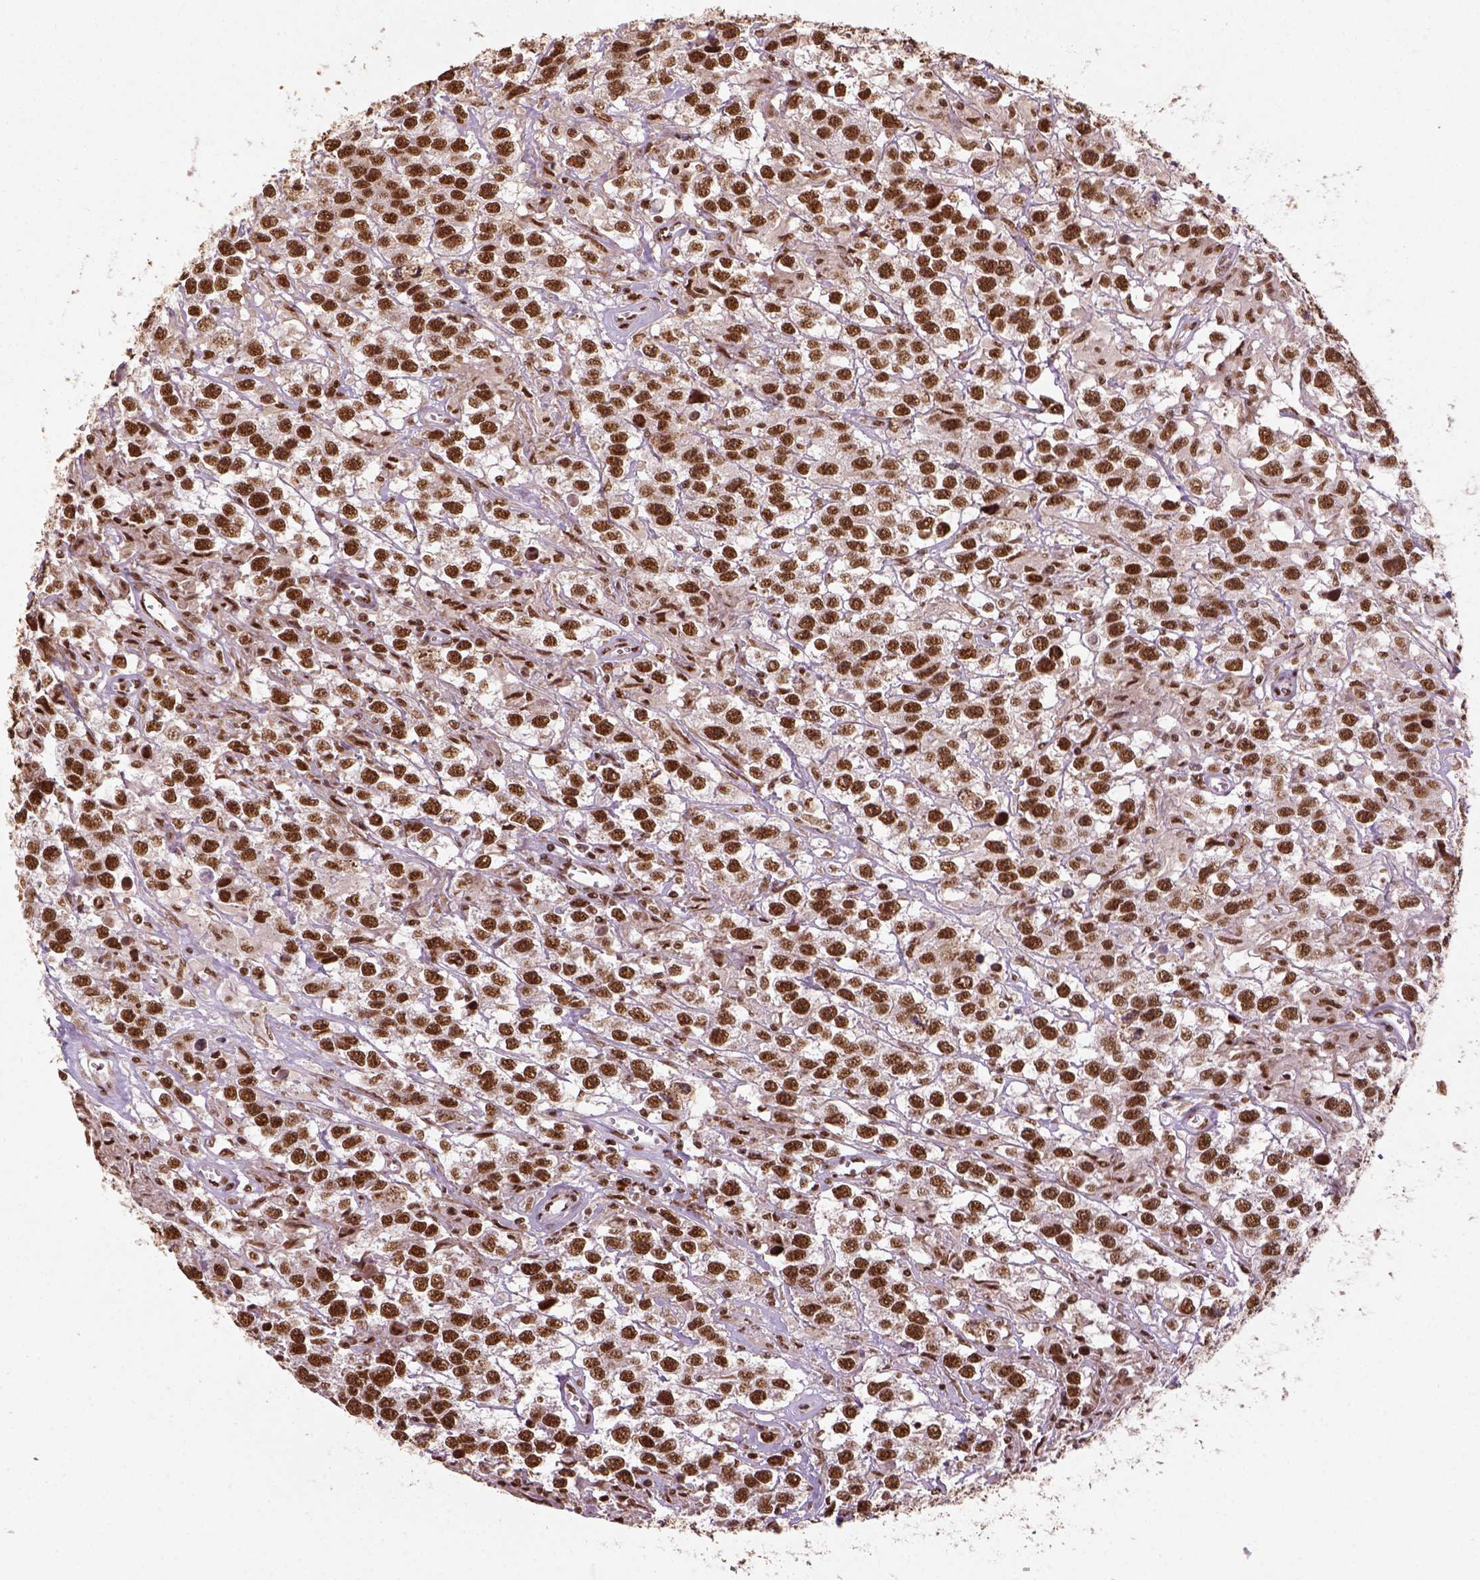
{"staining": {"intensity": "strong", "quantity": ">75%", "location": "nuclear"}, "tissue": "testis cancer", "cell_type": "Tumor cells", "image_type": "cancer", "snomed": [{"axis": "morphology", "description": "Seminoma, NOS"}, {"axis": "topography", "description": "Testis"}], "caption": "Approximately >75% of tumor cells in testis cancer show strong nuclear protein positivity as visualized by brown immunohistochemical staining.", "gene": "CCAR1", "patient": {"sex": "male", "age": 43}}